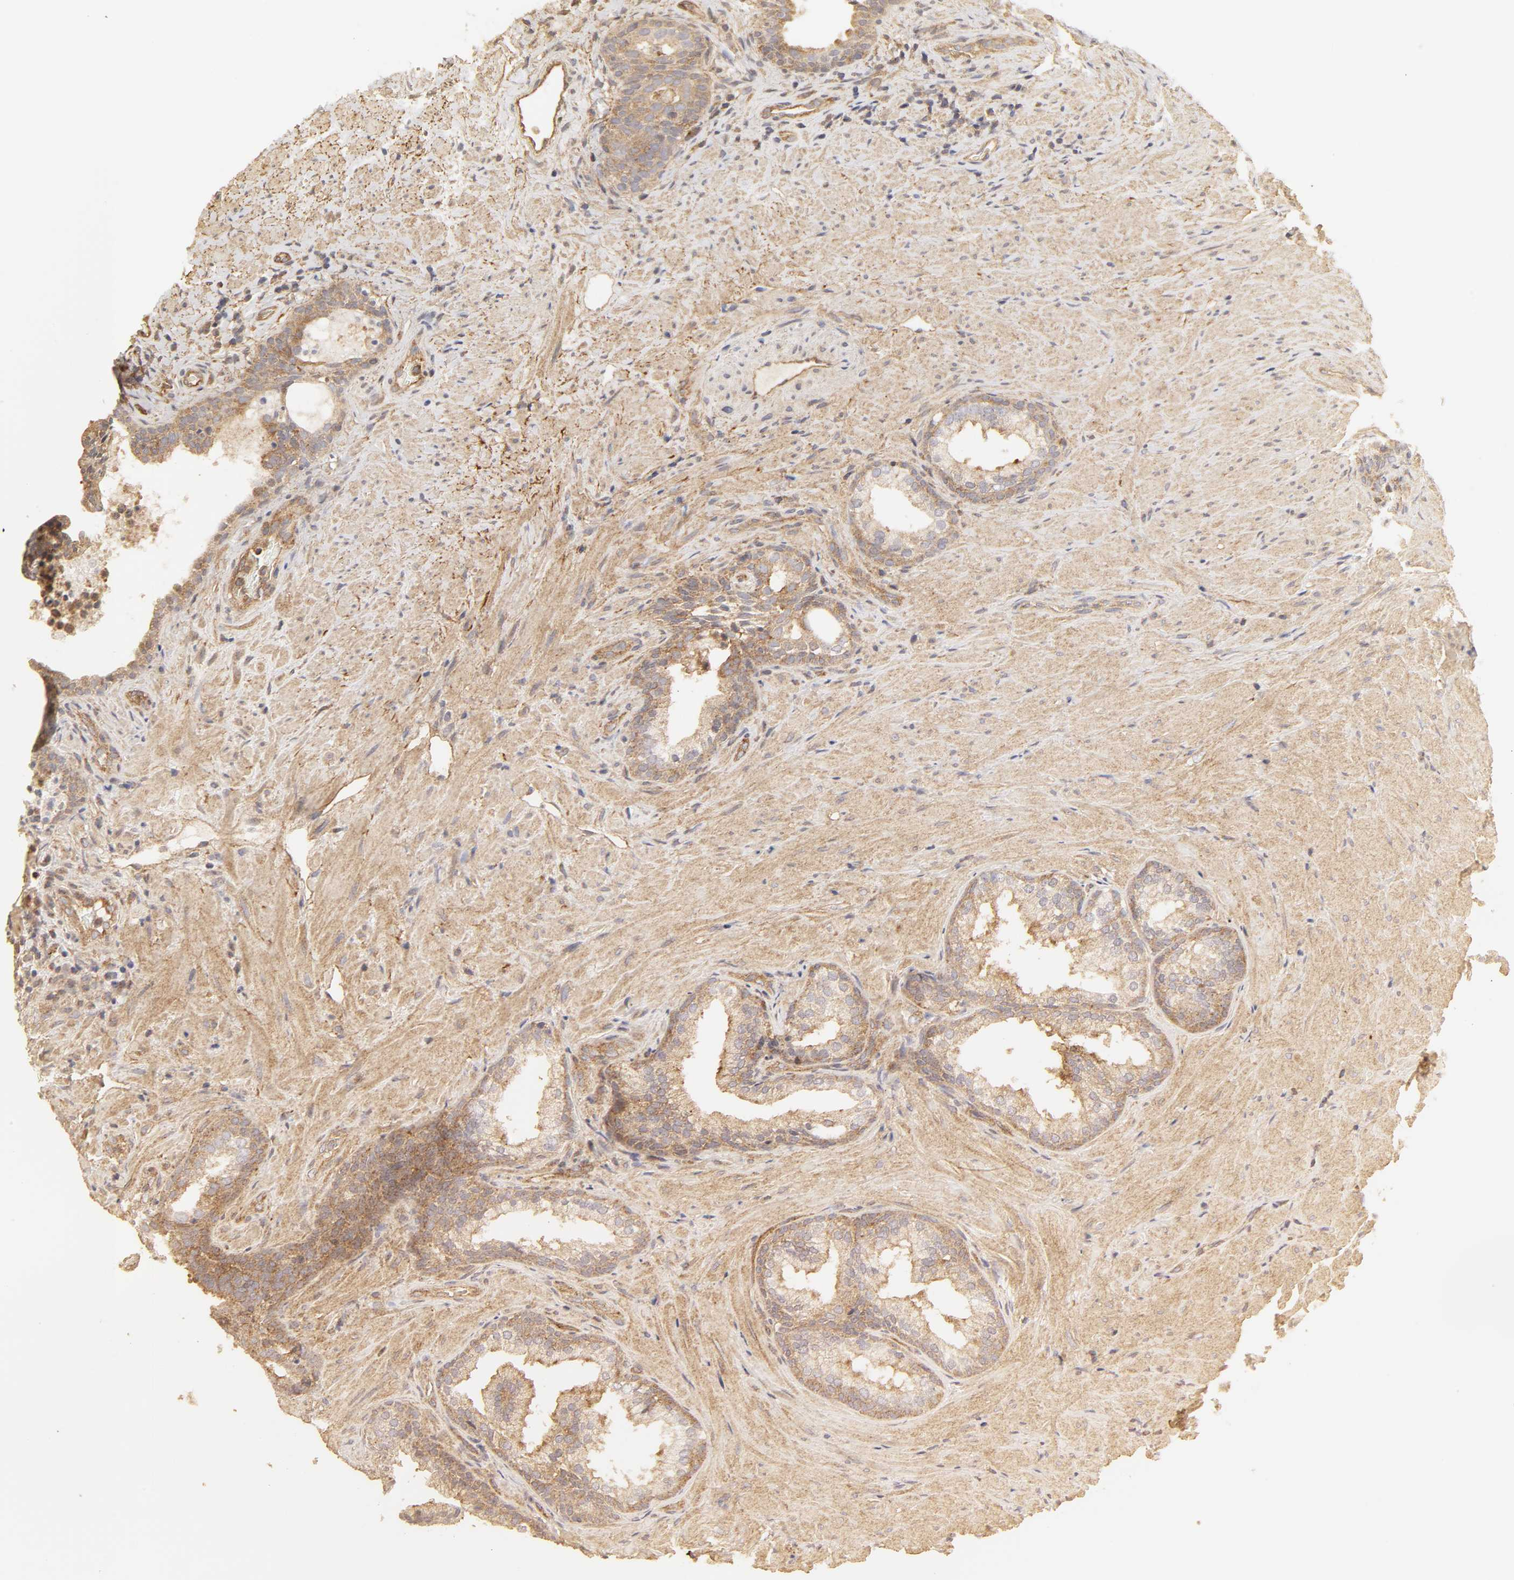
{"staining": {"intensity": "moderate", "quantity": ">75%", "location": "cytoplasmic/membranous"}, "tissue": "prostate", "cell_type": "Glandular cells", "image_type": "normal", "snomed": [{"axis": "morphology", "description": "Normal tissue, NOS"}, {"axis": "topography", "description": "Prostate"}], "caption": "Protein staining of normal prostate displays moderate cytoplasmic/membranous expression in about >75% of glandular cells. The staining is performed using DAB (3,3'-diaminobenzidine) brown chromogen to label protein expression. The nuclei are counter-stained blue using hematoxylin.", "gene": "SH3GLB1", "patient": {"sex": "male", "age": 76}}